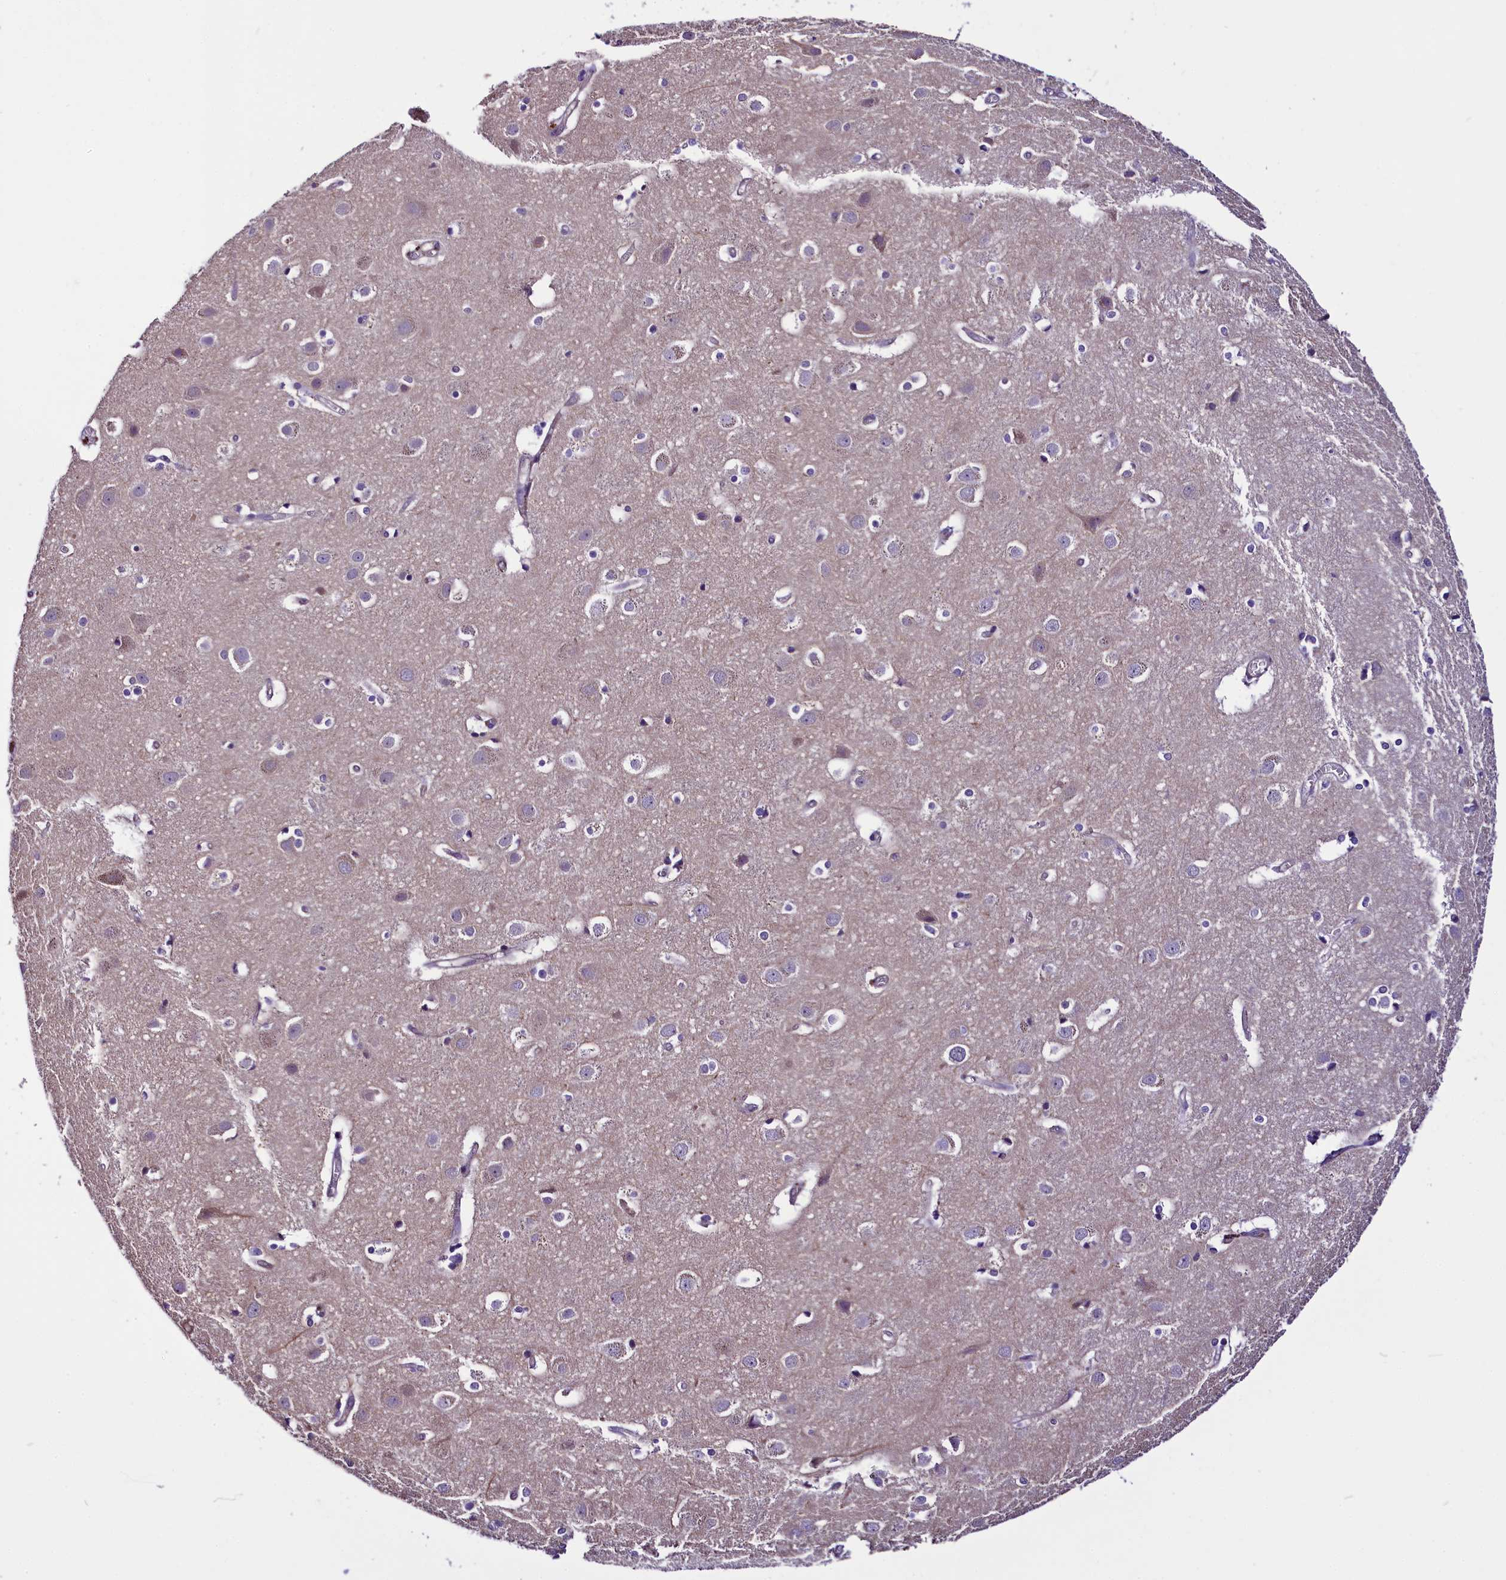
{"staining": {"intensity": "negative", "quantity": "none", "location": "none"}, "tissue": "cerebral cortex", "cell_type": "Endothelial cells", "image_type": "normal", "snomed": [{"axis": "morphology", "description": "Normal tissue, NOS"}, {"axis": "topography", "description": "Cerebral cortex"}], "caption": "Immunohistochemistry (IHC) image of unremarkable cerebral cortex: human cerebral cortex stained with DAB (3,3'-diaminobenzidine) shows no significant protein expression in endothelial cells. (Brightfield microscopy of DAB immunohistochemistry (IHC) at high magnification).", "gene": "C9orf40", "patient": {"sex": "male", "age": 54}}